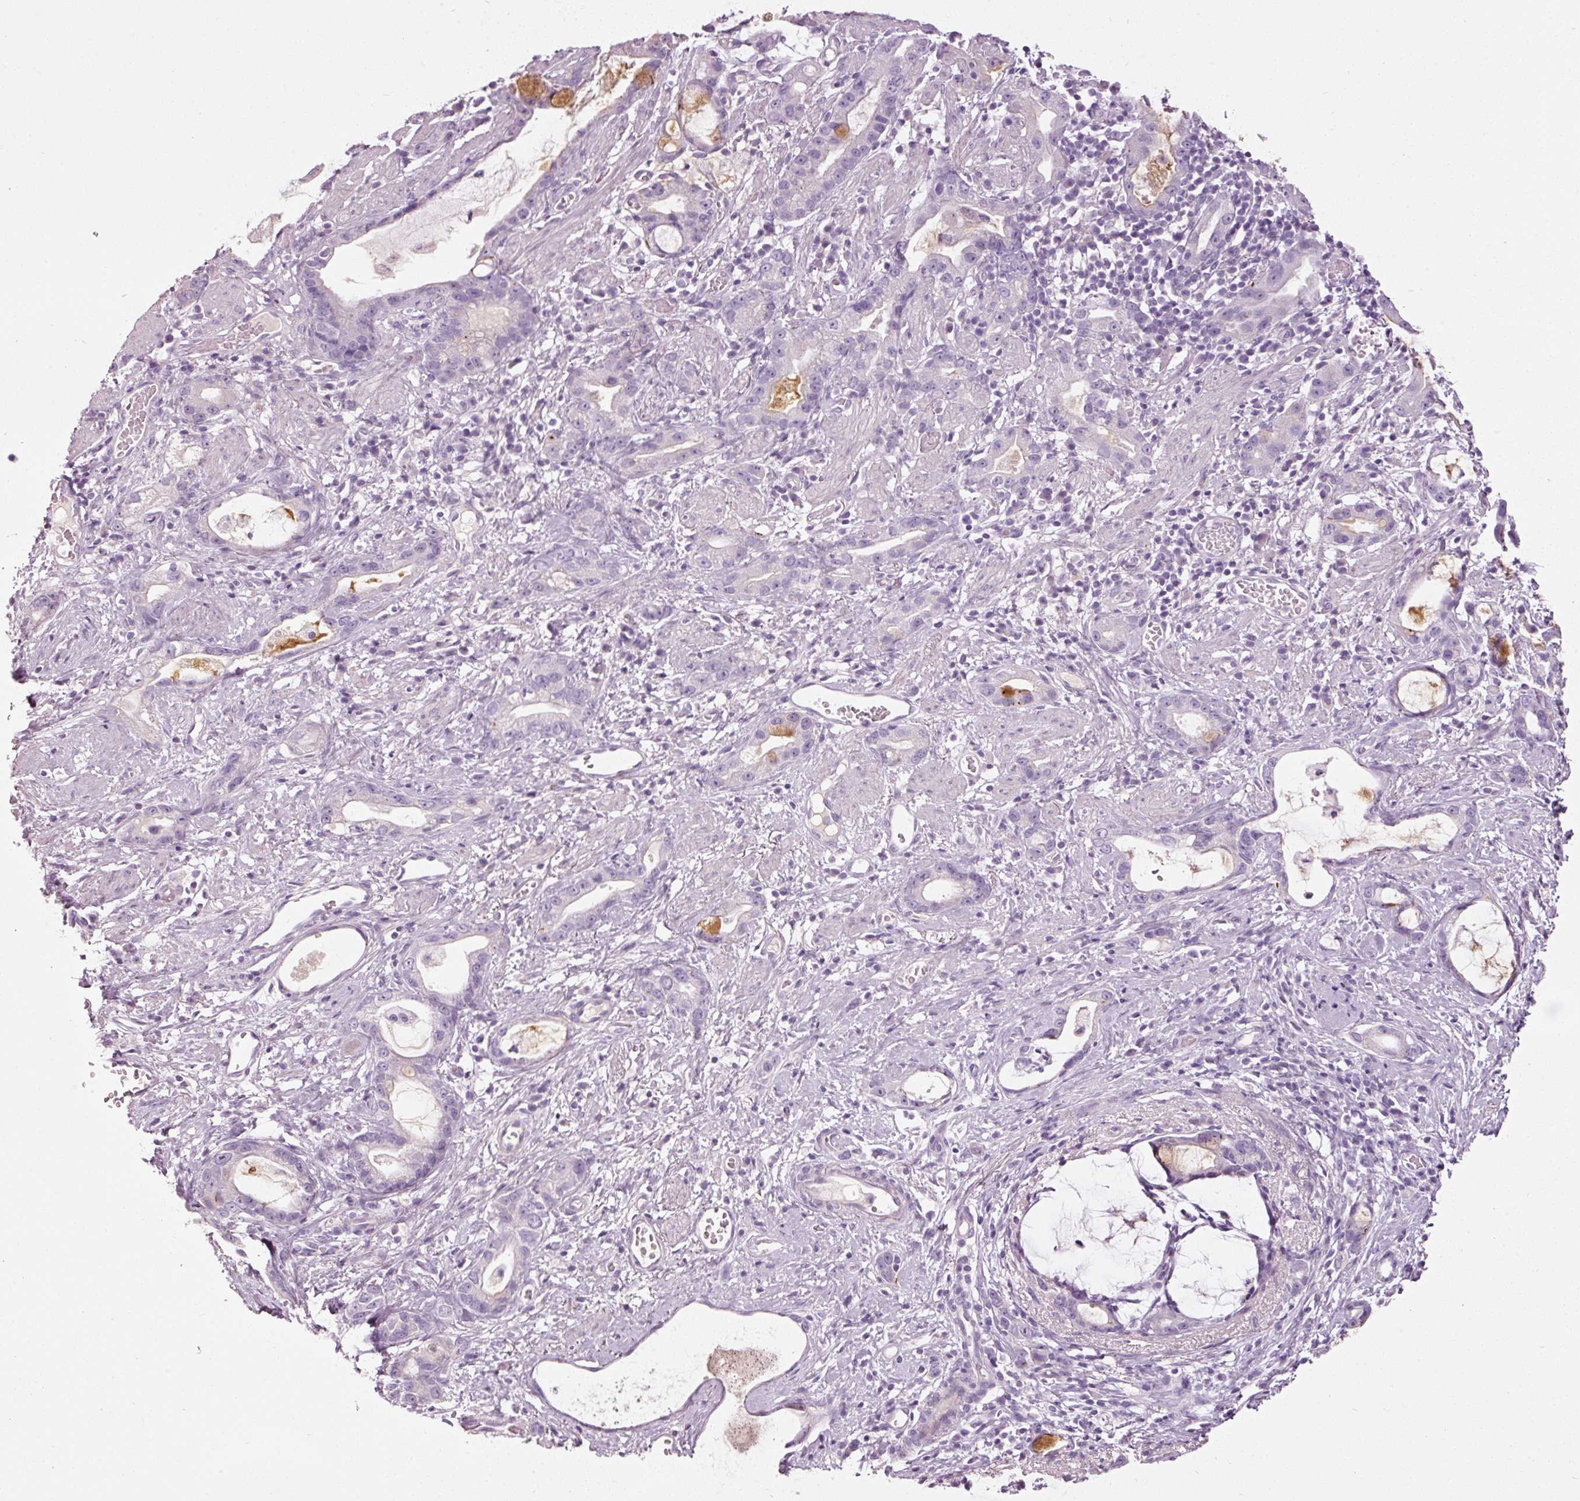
{"staining": {"intensity": "moderate", "quantity": "<25%", "location": "cytoplasmic/membranous"}, "tissue": "stomach cancer", "cell_type": "Tumor cells", "image_type": "cancer", "snomed": [{"axis": "morphology", "description": "Adenocarcinoma, NOS"}, {"axis": "topography", "description": "Stomach"}], "caption": "About <25% of tumor cells in stomach adenocarcinoma exhibit moderate cytoplasmic/membranous protein expression as visualized by brown immunohistochemical staining.", "gene": "MUC5AC", "patient": {"sex": "male", "age": 55}}